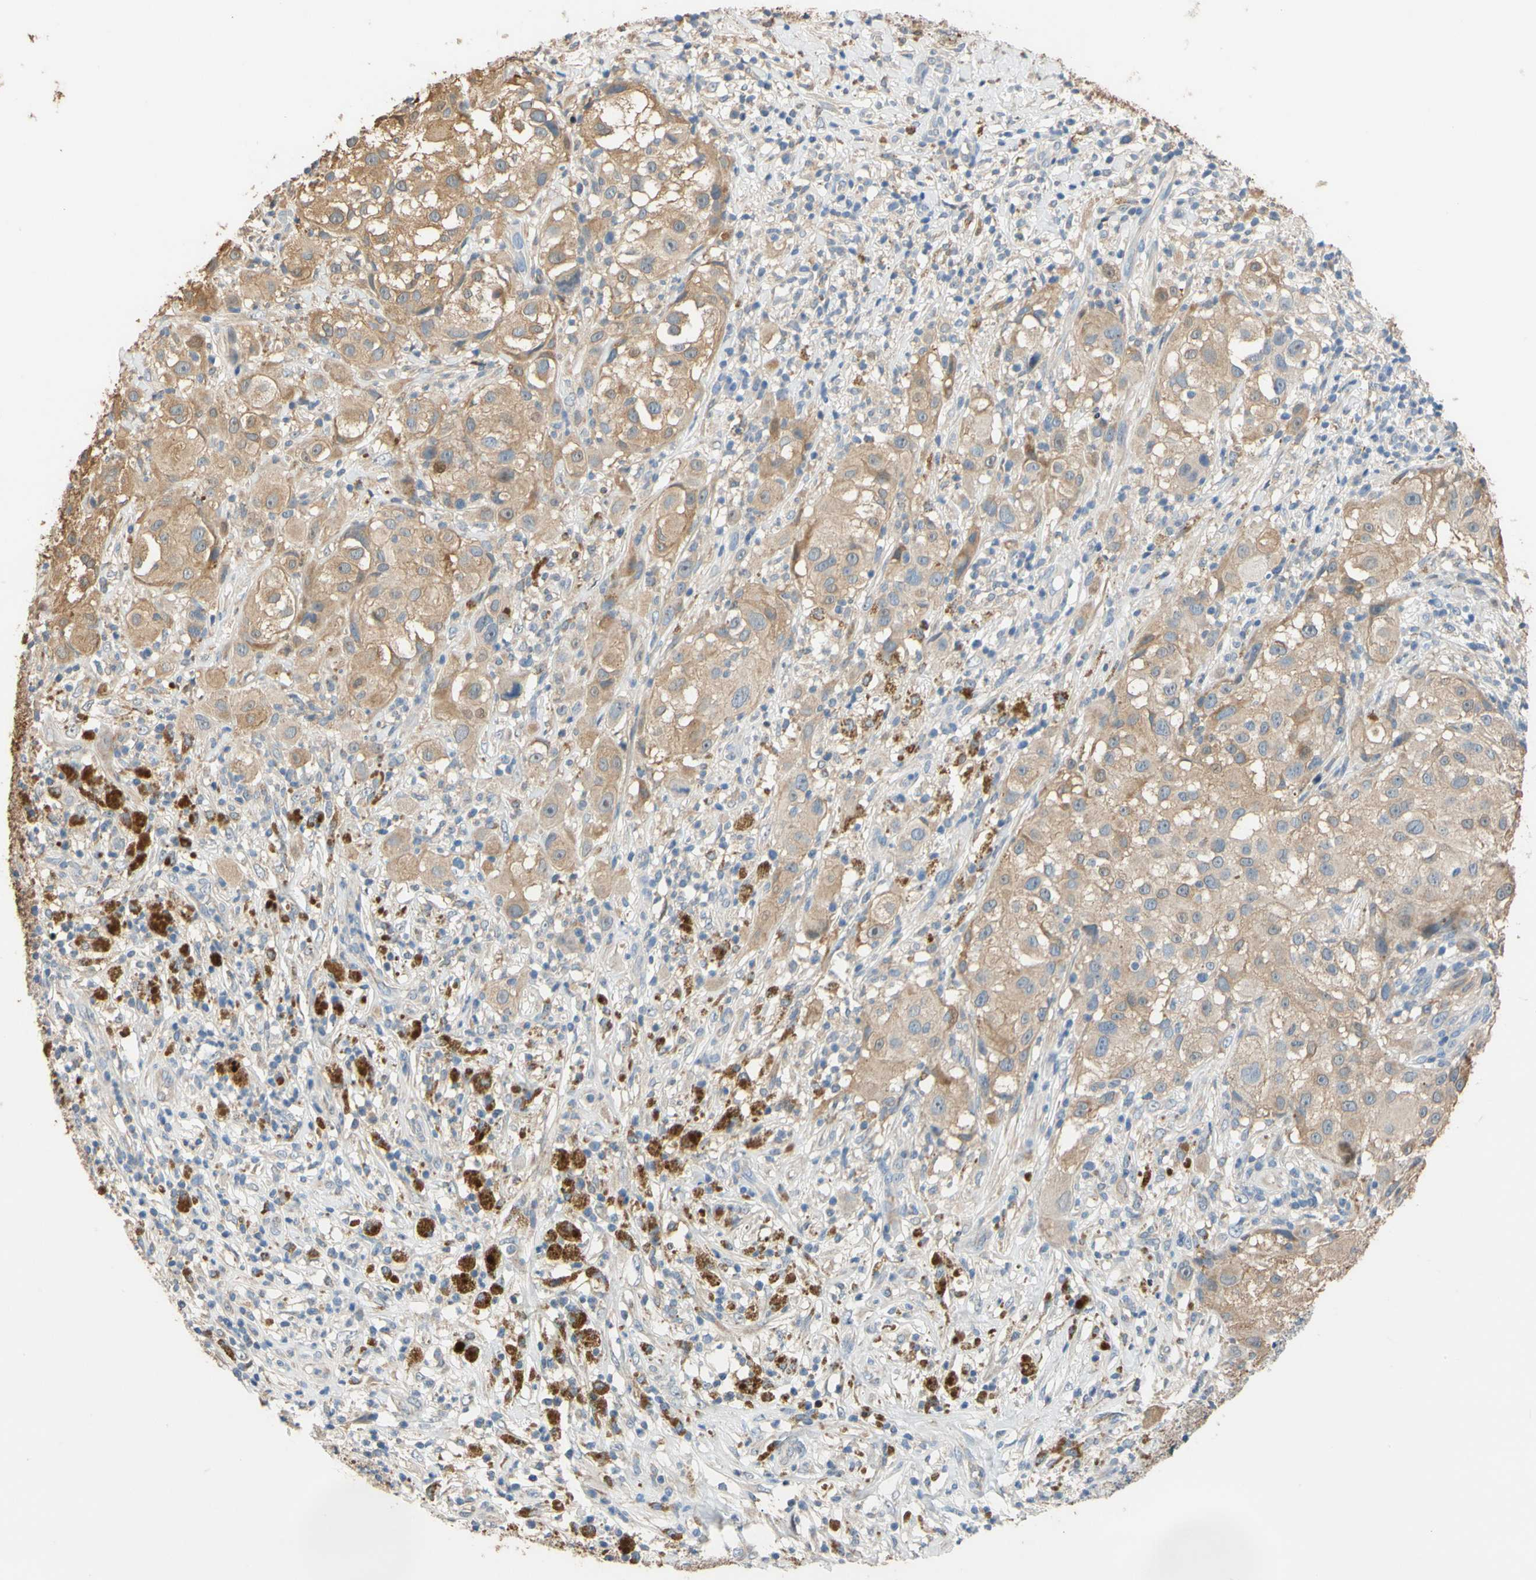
{"staining": {"intensity": "moderate", "quantity": ">75%", "location": "cytoplasmic/membranous"}, "tissue": "melanoma", "cell_type": "Tumor cells", "image_type": "cancer", "snomed": [{"axis": "morphology", "description": "Necrosis, NOS"}, {"axis": "morphology", "description": "Malignant melanoma, NOS"}, {"axis": "topography", "description": "Skin"}], "caption": "Immunohistochemistry staining of melanoma, which exhibits medium levels of moderate cytoplasmic/membranous expression in about >75% of tumor cells indicating moderate cytoplasmic/membranous protein positivity. The staining was performed using DAB (3,3'-diaminobenzidine) (brown) for protein detection and nuclei were counterstained in hematoxylin (blue).", "gene": "ALDH1A2", "patient": {"sex": "female", "age": 87}}